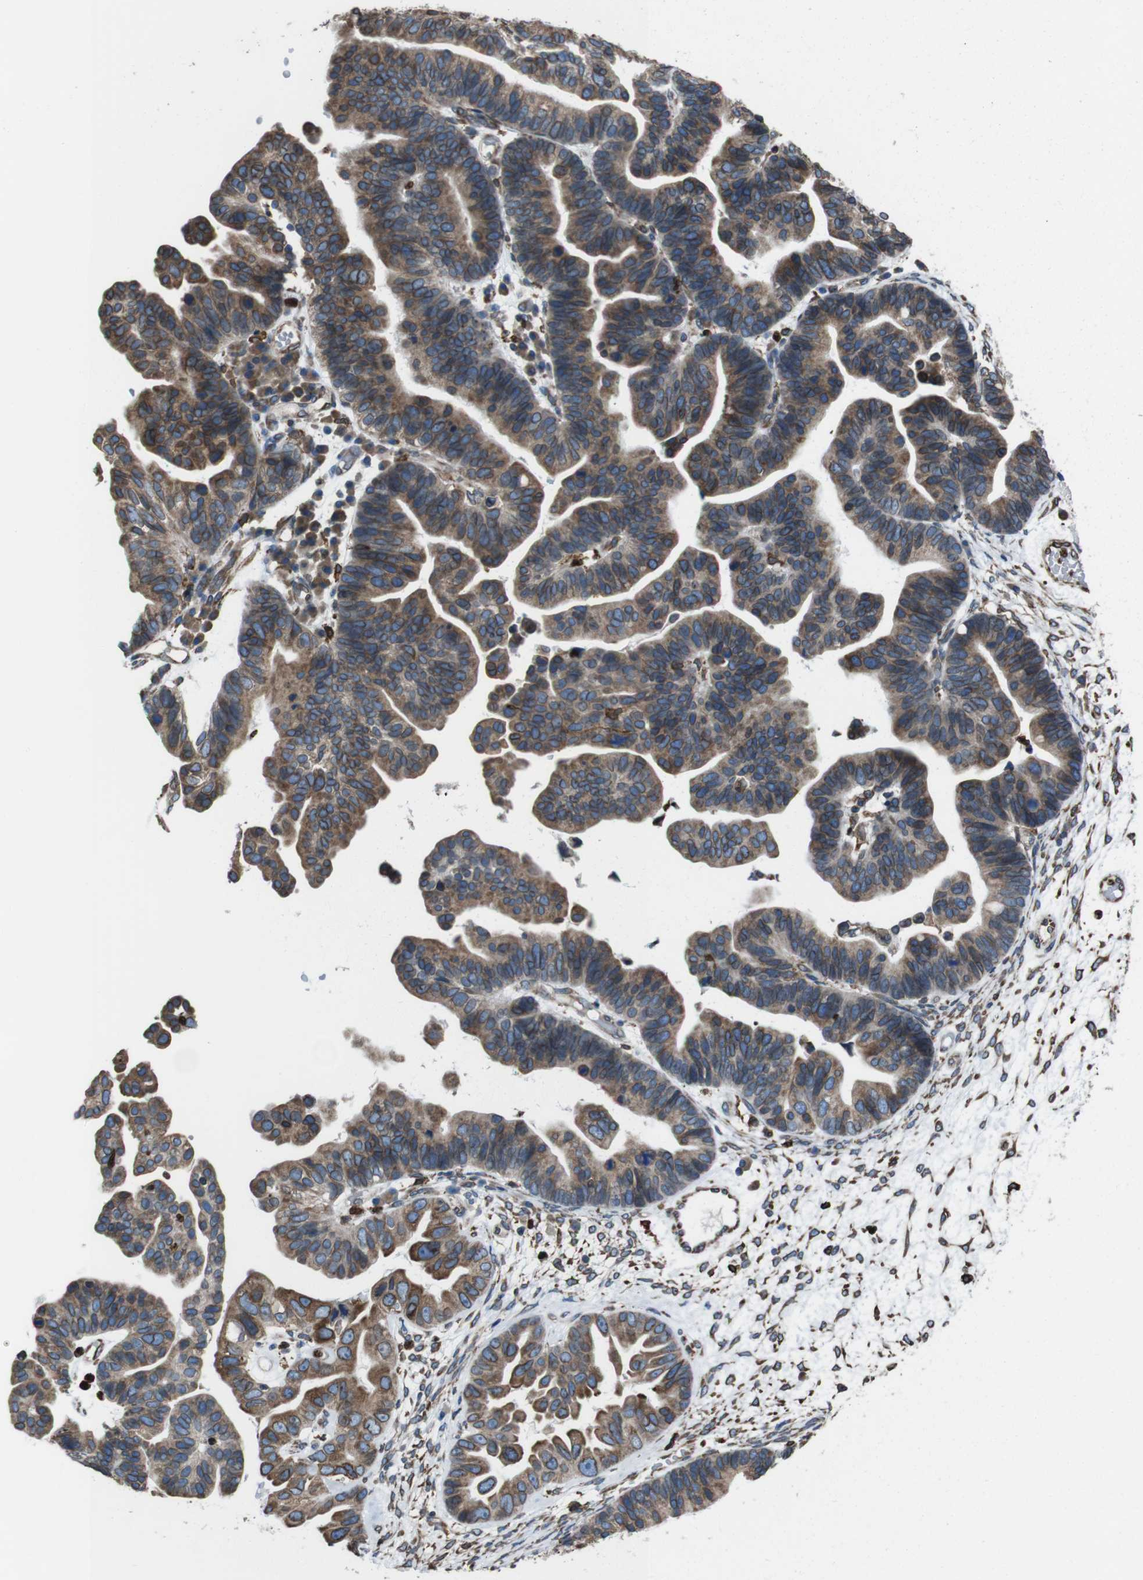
{"staining": {"intensity": "moderate", "quantity": ">75%", "location": "cytoplasmic/membranous,nuclear"}, "tissue": "ovarian cancer", "cell_type": "Tumor cells", "image_type": "cancer", "snomed": [{"axis": "morphology", "description": "Cystadenocarcinoma, serous, NOS"}, {"axis": "topography", "description": "Ovary"}], "caption": "A brown stain highlights moderate cytoplasmic/membranous and nuclear positivity of a protein in human ovarian cancer tumor cells. The staining was performed using DAB to visualize the protein expression in brown, while the nuclei were stained in blue with hematoxylin (Magnification: 20x).", "gene": "APMAP", "patient": {"sex": "female", "age": 56}}